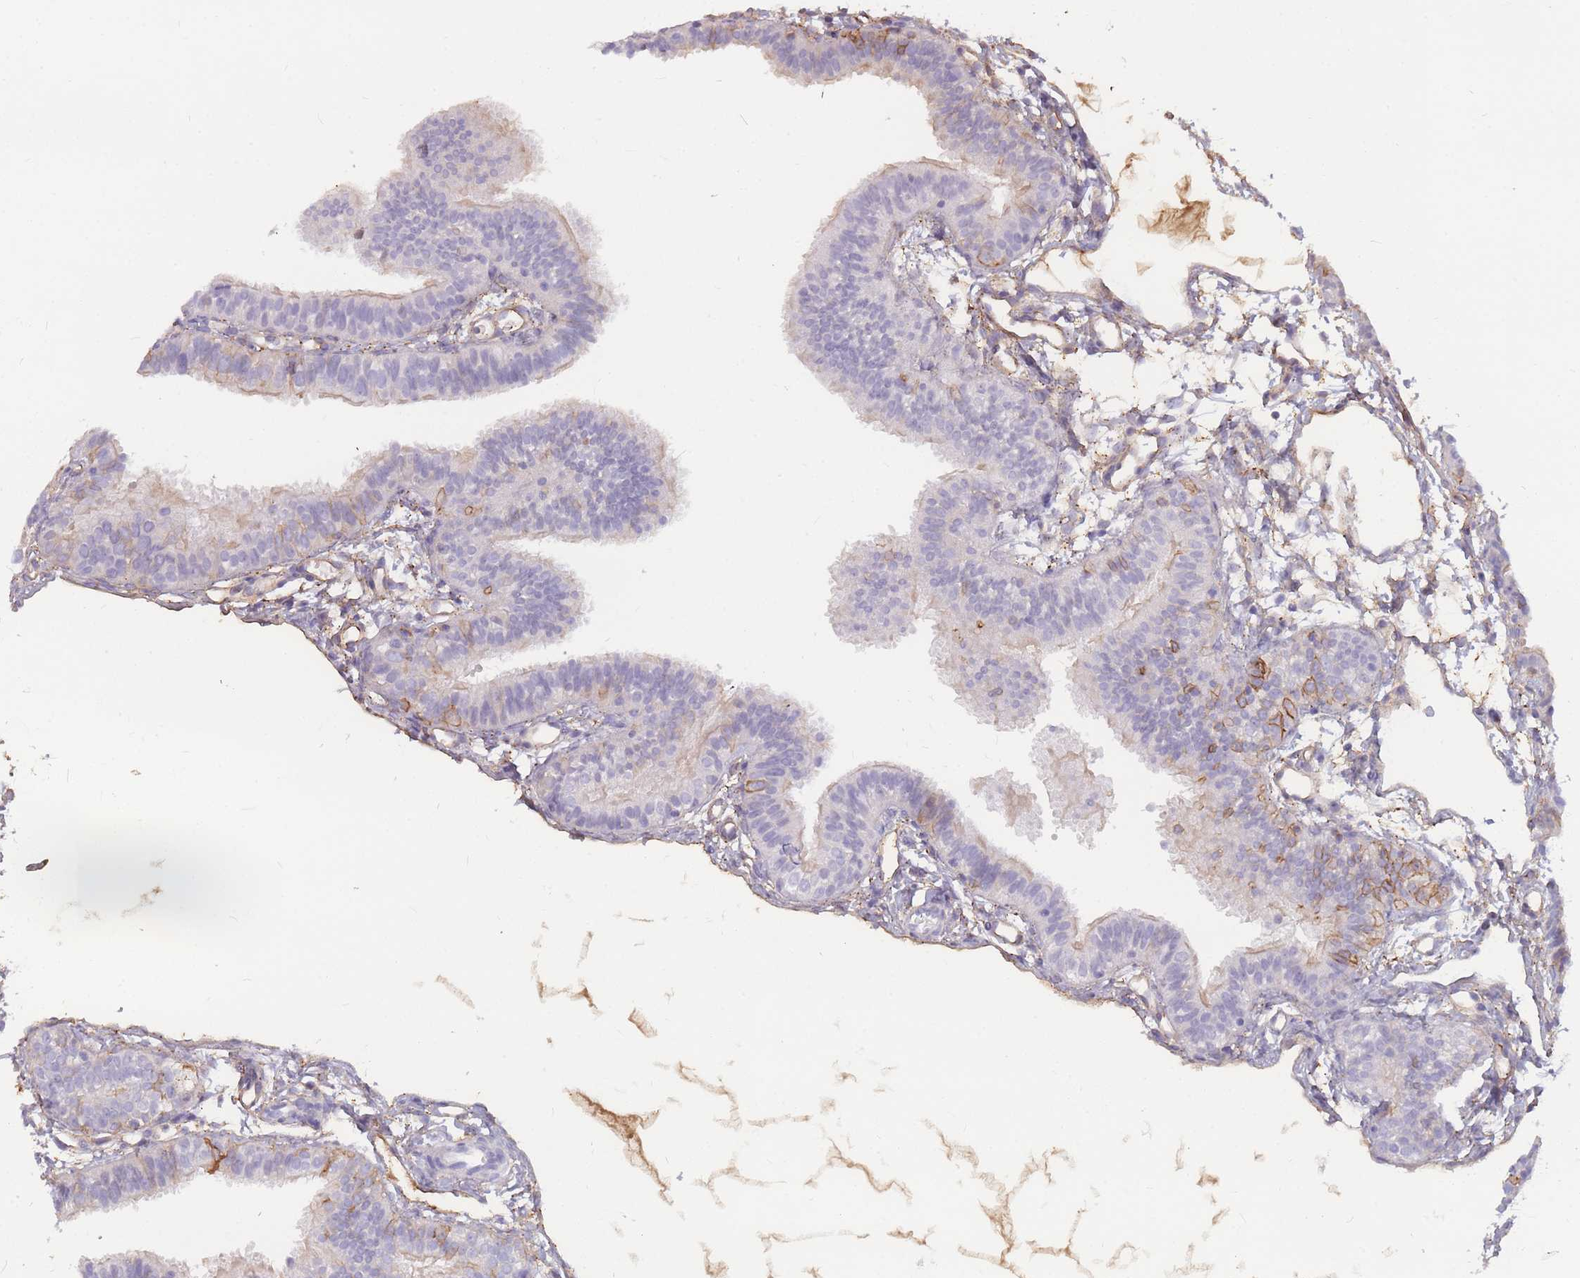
{"staining": {"intensity": "moderate", "quantity": "<25%", "location": "cytoplasmic/membranous"}, "tissue": "fallopian tube", "cell_type": "Glandular cells", "image_type": "normal", "snomed": [{"axis": "morphology", "description": "Normal tissue, NOS"}, {"axis": "topography", "description": "Fallopian tube"}], "caption": "Human fallopian tube stained for a protein (brown) demonstrates moderate cytoplasmic/membranous positive positivity in about <25% of glandular cells.", "gene": "GNA11", "patient": {"sex": "female", "age": 35}}